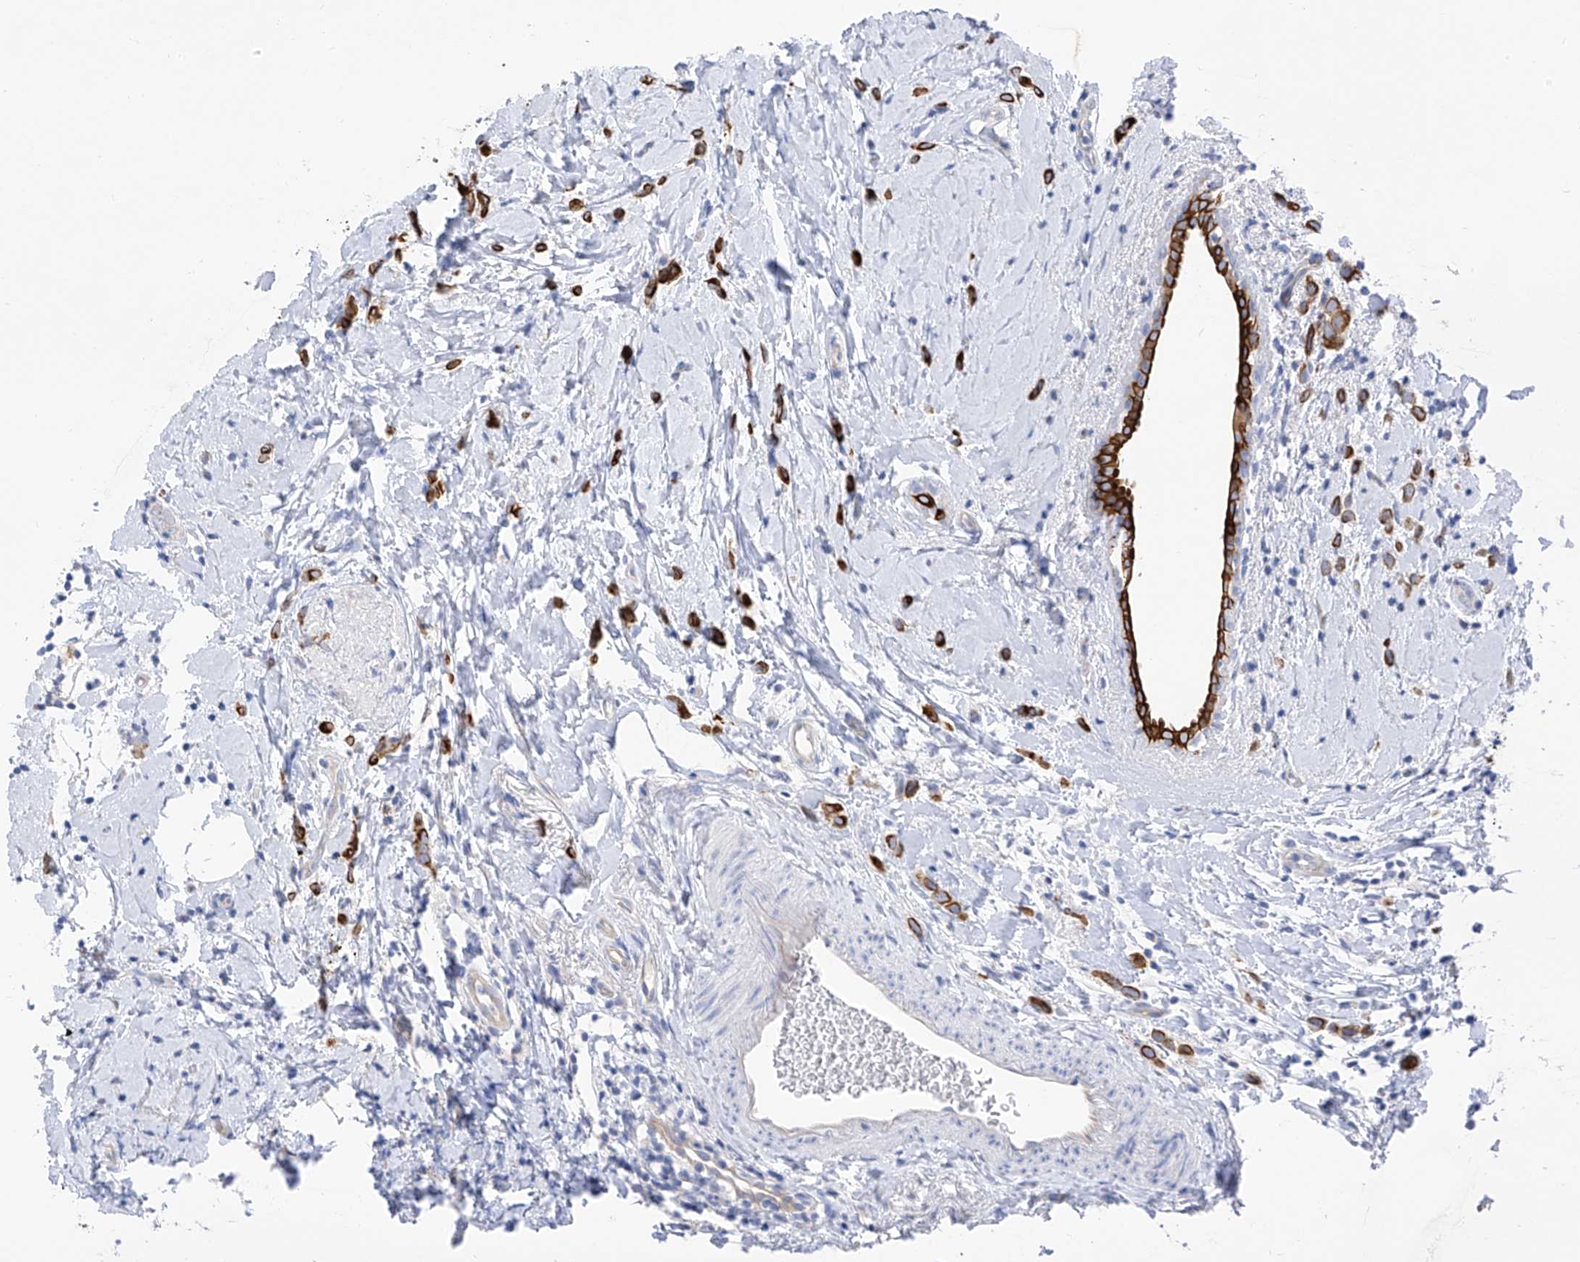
{"staining": {"intensity": "strong", "quantity": ">75%", "location": "cytoplasmic/membranous"}, "tissue": "breast cancer", "cell_type": "Tumor cells", "image_type": "cancer", "snomed": [{"axis": "morphology", "description": "Lobular carcinoma"}, {"axis": "topography", "description": "Breast"}], "caption": "A photomicrograph of breast cancer stained for a protein shows strong cytoplasmic/membranous brown staining in tumor cells.", "gene": "PIK3C2B", "patient": {"sex": "female", "age": 47}}